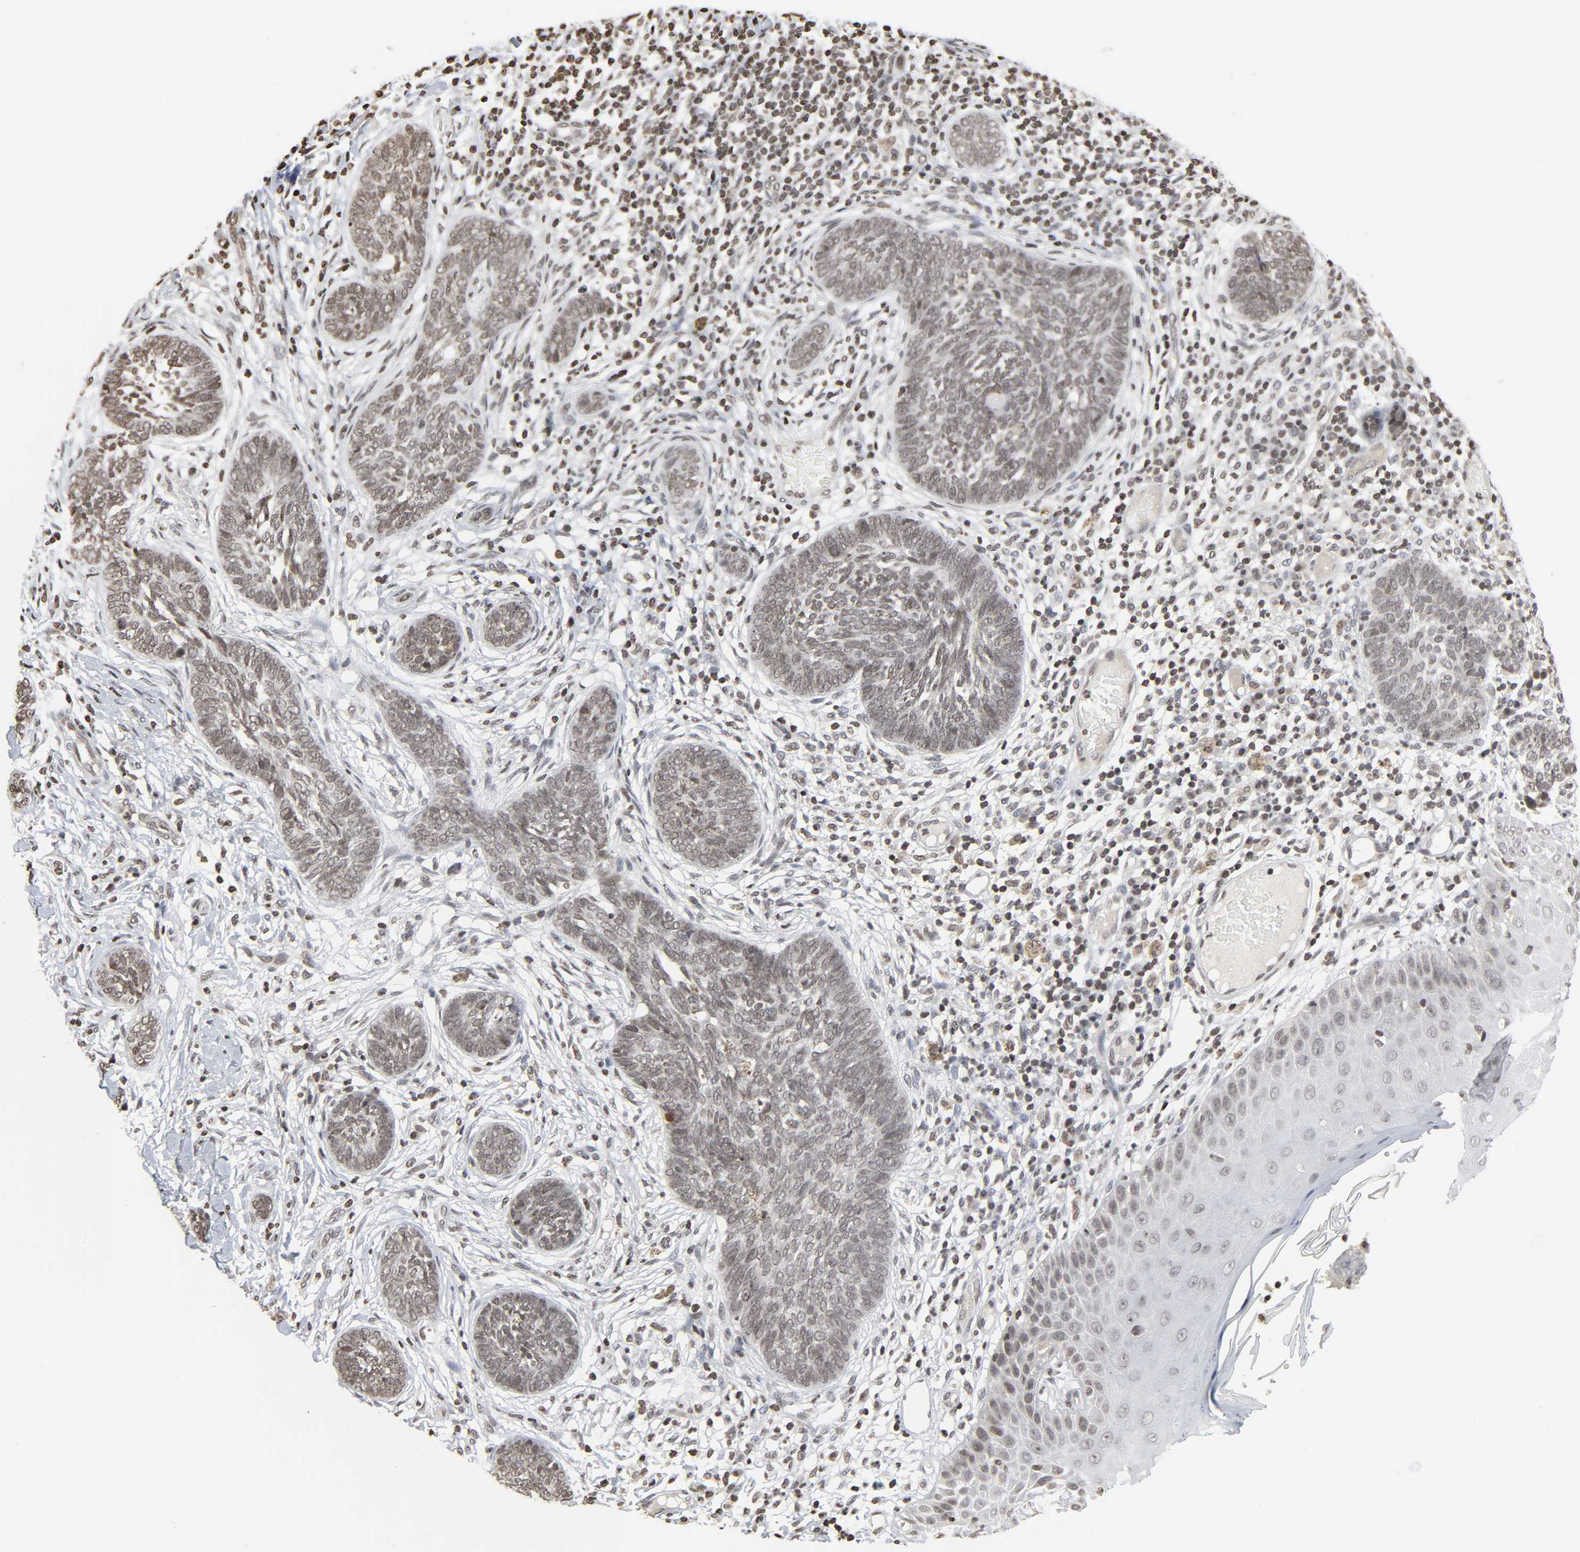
{"staining": {"intensity": "moderate", "quantity": ">75%", "location": "nuclear"}, "tissue": "skin cancer", "cell_type": "Tumor cells", "image_type": "cancer", "snomed": [{"axis": "morphology", "description": "Normal tissue, NOS"}, {"axis": "morphology", "description": "Basal cell carcinoma"}, {"axis": "topography", "description": "Skin"}], "caption": "Brown immunohistochemical staining in human skin cancer (basal cell carcinoma) displays moderate nuclear expression in approximately >75% of tumor cells.", "gene": "ELAVL1", "patient": {"sex": "male", "age": 87}}